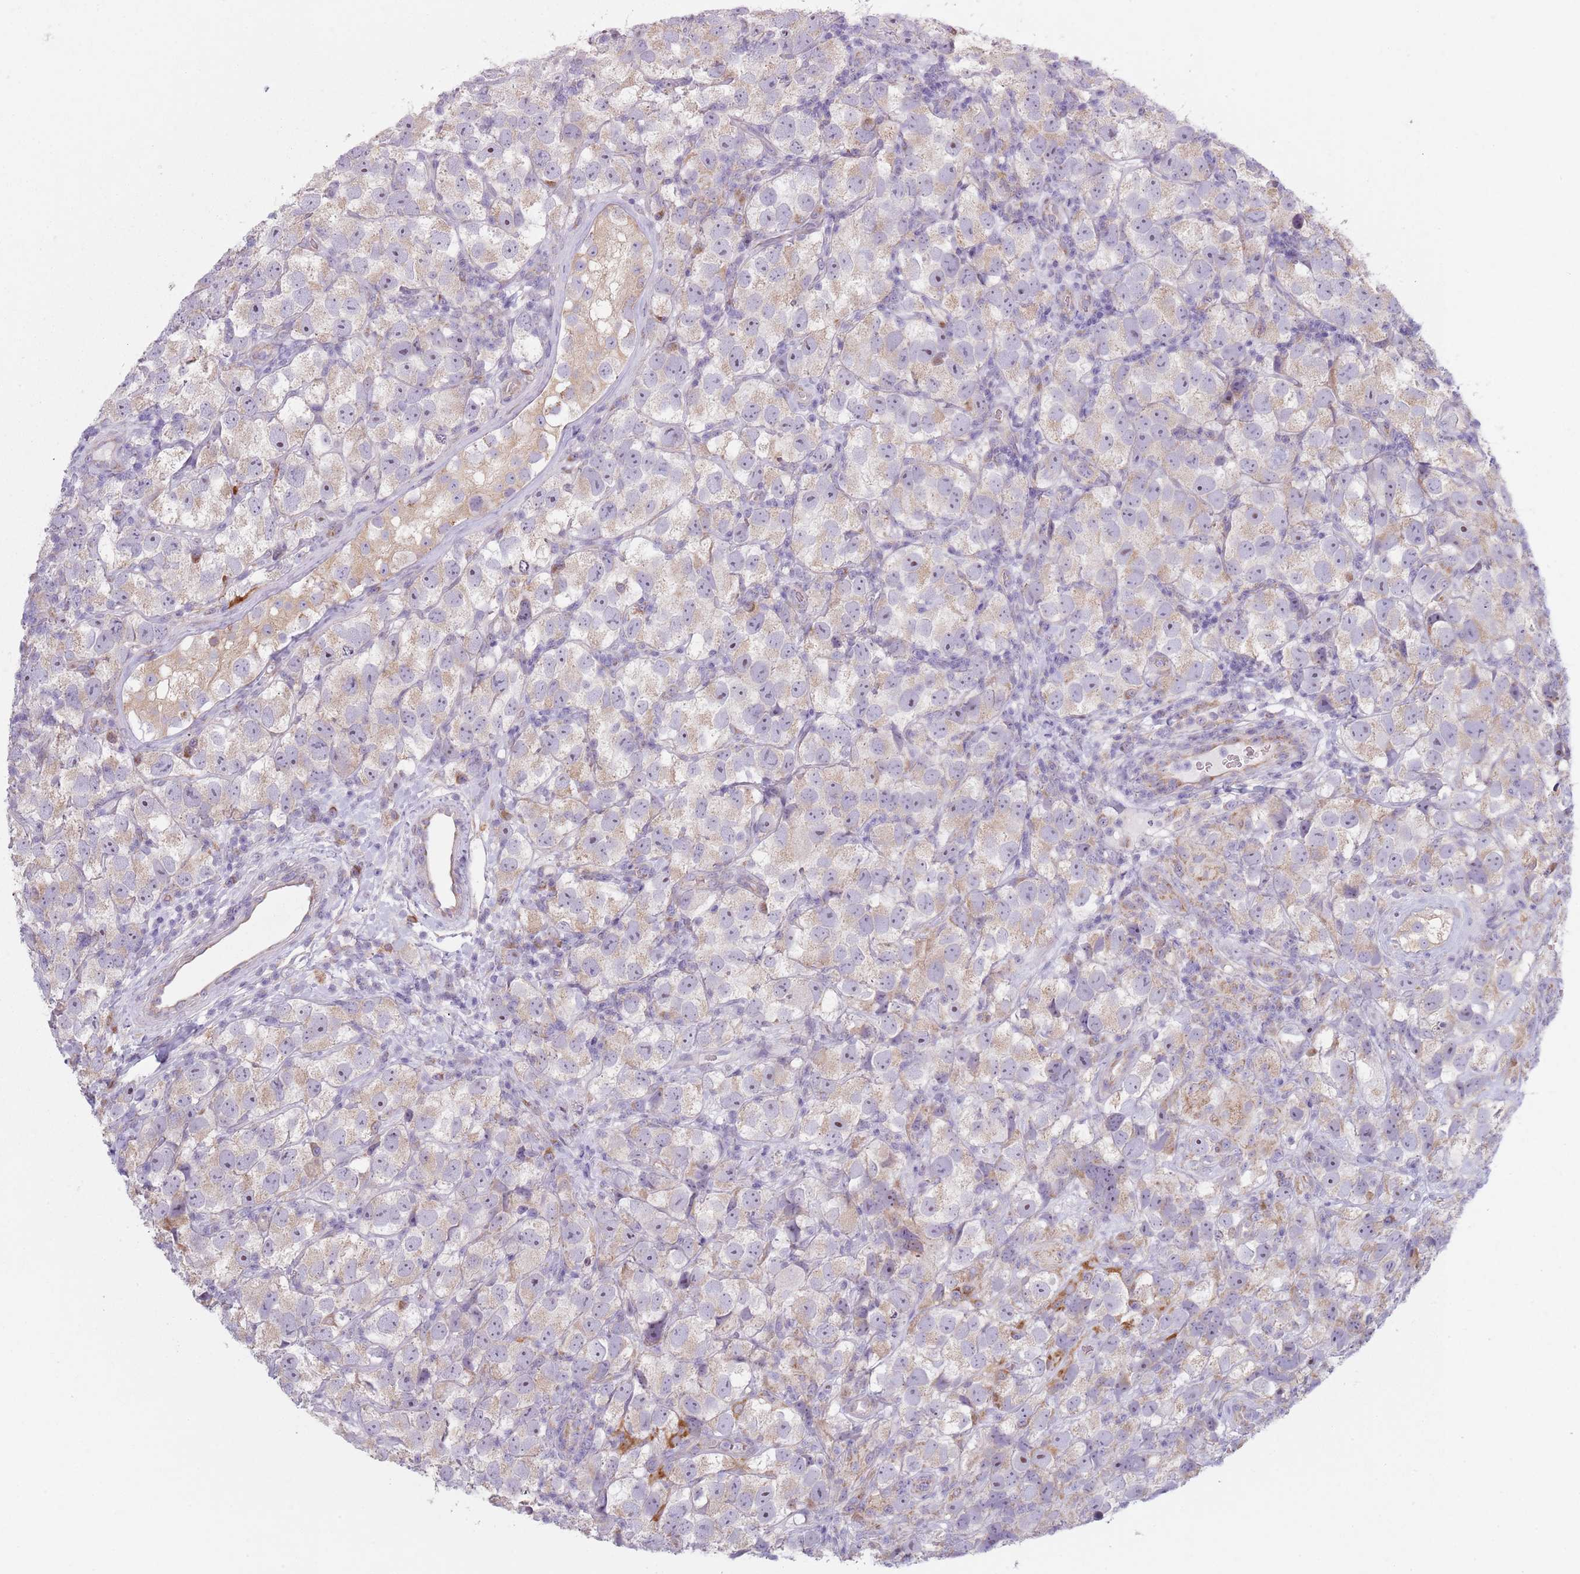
{"staining": {"intensity": "weak", "quantity": "25%-75%", "location": "cytoplasmic/membranous"}, "tissue": "testis cancer", "cell_type": "Tumor cells", "image_type": "cancer", "snomed": [{"axis": "morphology", "description": "Seminoma, NOS"}, {"axis": "topography", "description": "Testis"}], "caption": "High-magnification brightfield microscopy of testis cancer stained with DAB (brown) and counterstained with hematoxylin (blue). tumor cells exhibit weak cytoplasmic/membranous staining is appreciated in about25%-75% of cells.", "gene": "COQ5", "patient": {"sex": "male", "age": 26}}